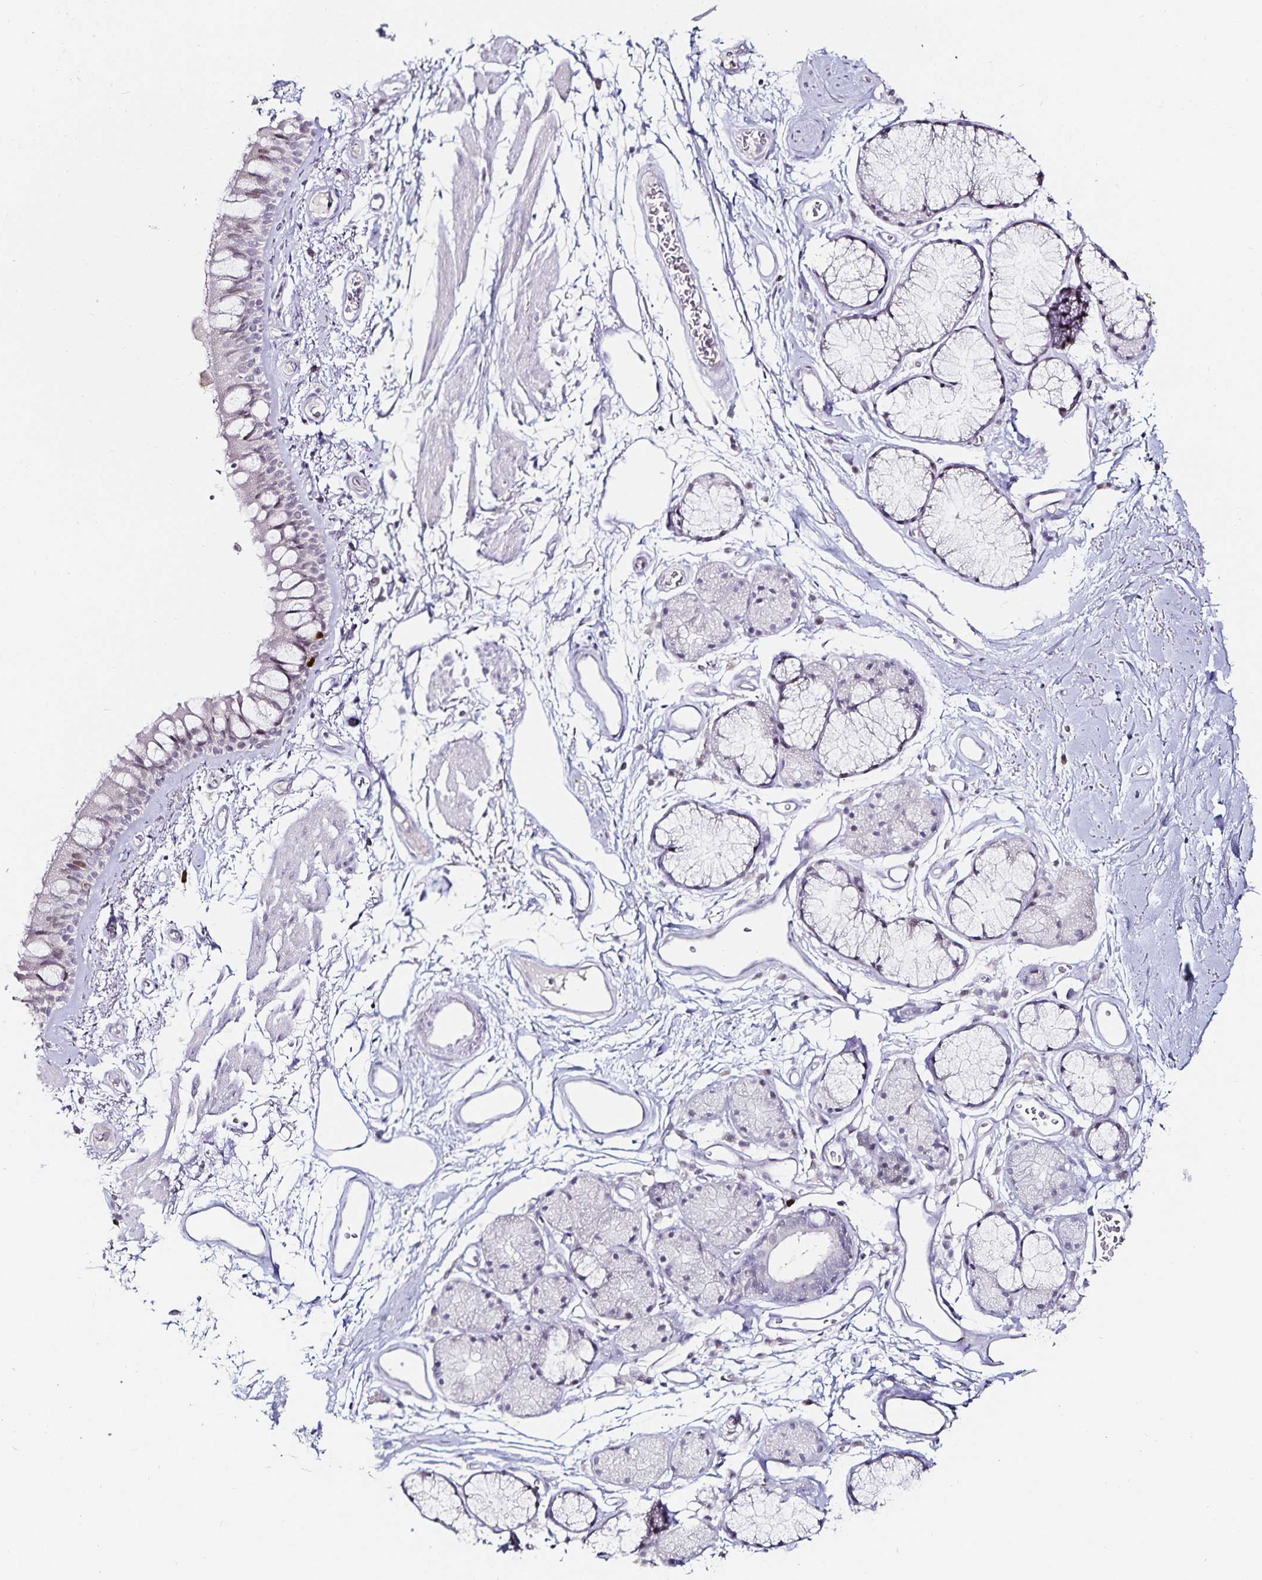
{"staining": {"intensity": "strong", "quantity": "<25%", "location": "nuclear"}, "tissue": "bronchus", "cell_type": "Respiratory epithelial cells", "image_type": "normal", "snomed": [{"axis": "morphology", "description": "Normal tissue, NOS"}, {"axis": "topography", "description": "Cartilage tissue"}, {"axis": "topography", "description": "Bronchus"}], "caption": "Human bronchus stained for a protein (brown) reveals strong nuclear positive expression in approximately <25% of respiratory epithelial cells.", "gene": "ANLN", "patient": {"sex": "female", "age": 79}}